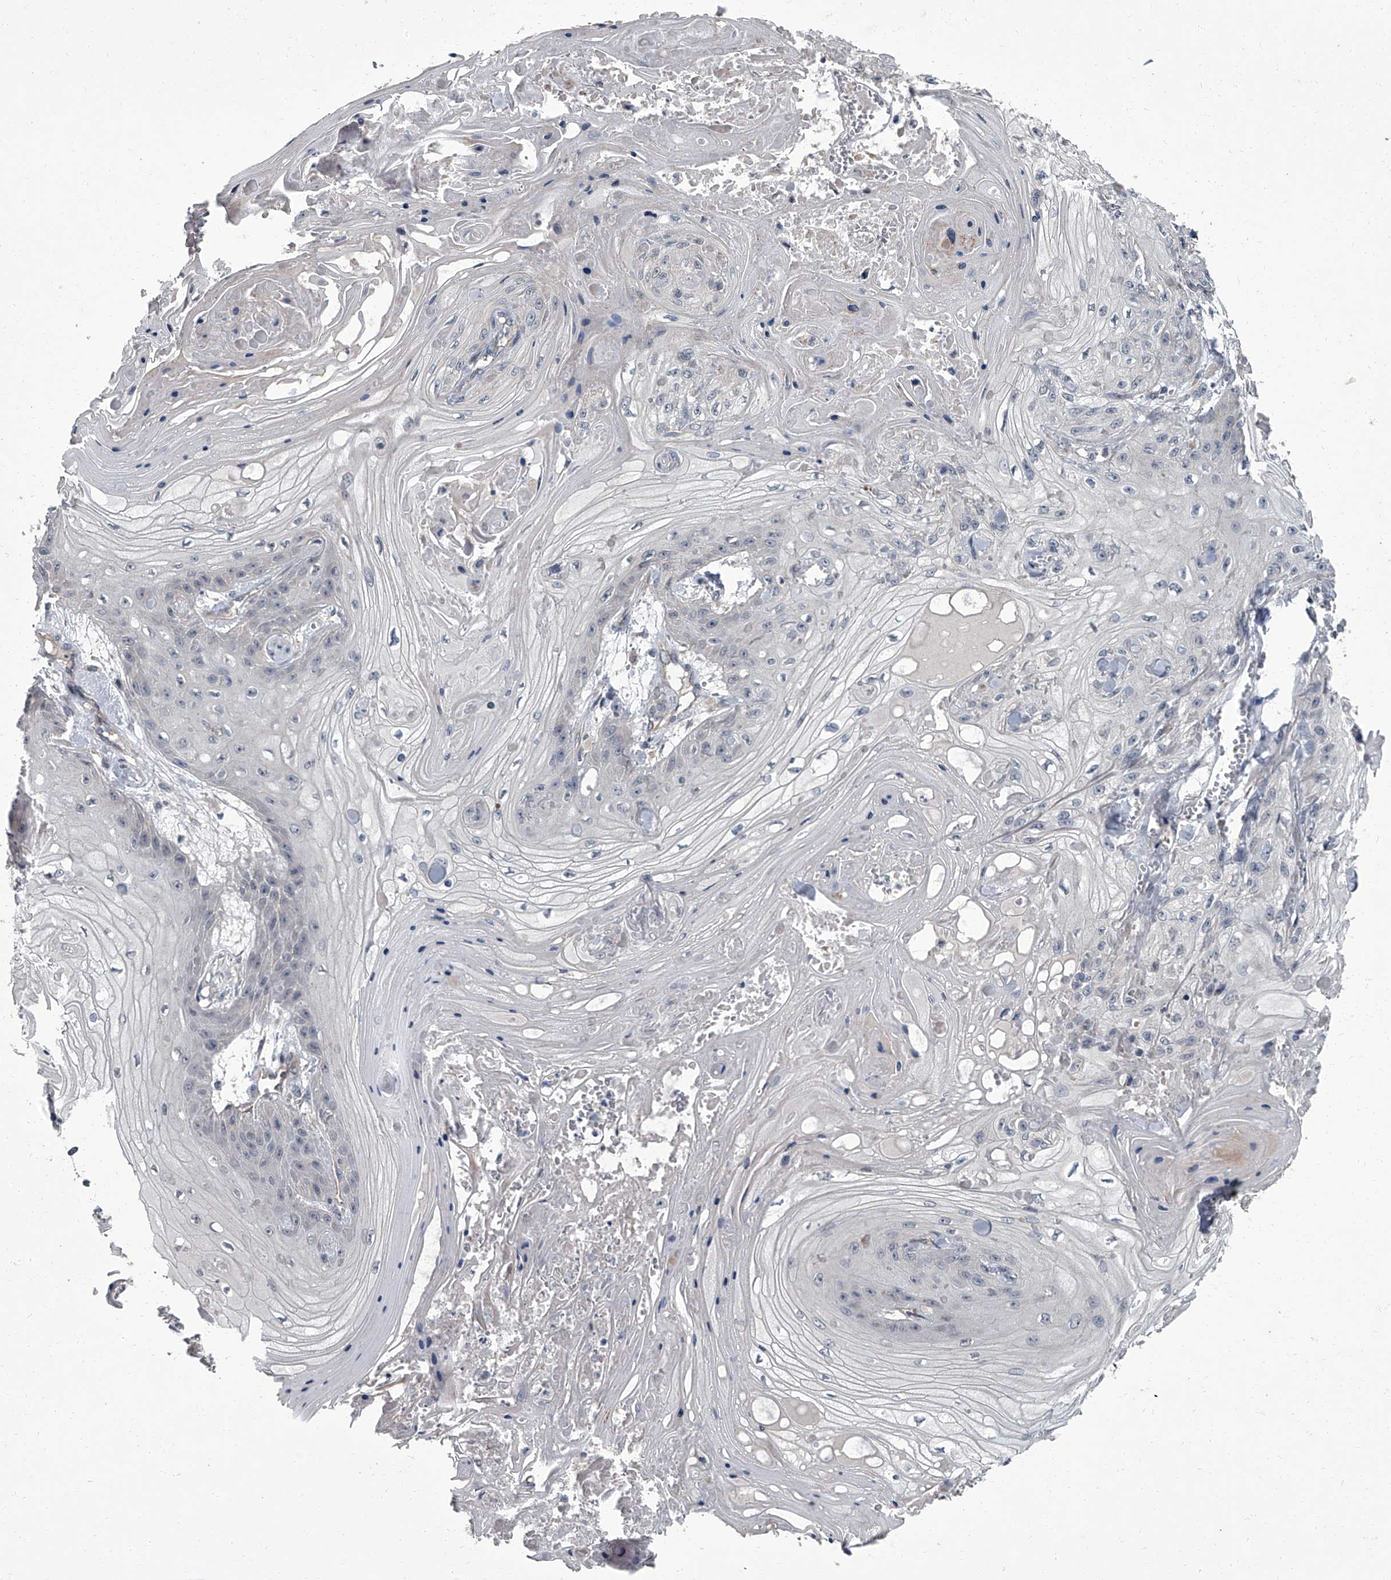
{"staining": {"intensity": "negative", "quantity": "none", "location": "none"}, "tissue": "skin cancer", "cell_type": "Tumor cells", "image_type": "cancer", "snomed": [{"axis": "morphology", "description": "Squamous cell carcinoma, NOS"}, {"axis": "topography", "description": "Skin"}], "caption": "Tumor cells show no significant staining in skin squamous cell carcinoma.", "gene": "SIRT4", "patient": {"sex": "male", "age": 74}}